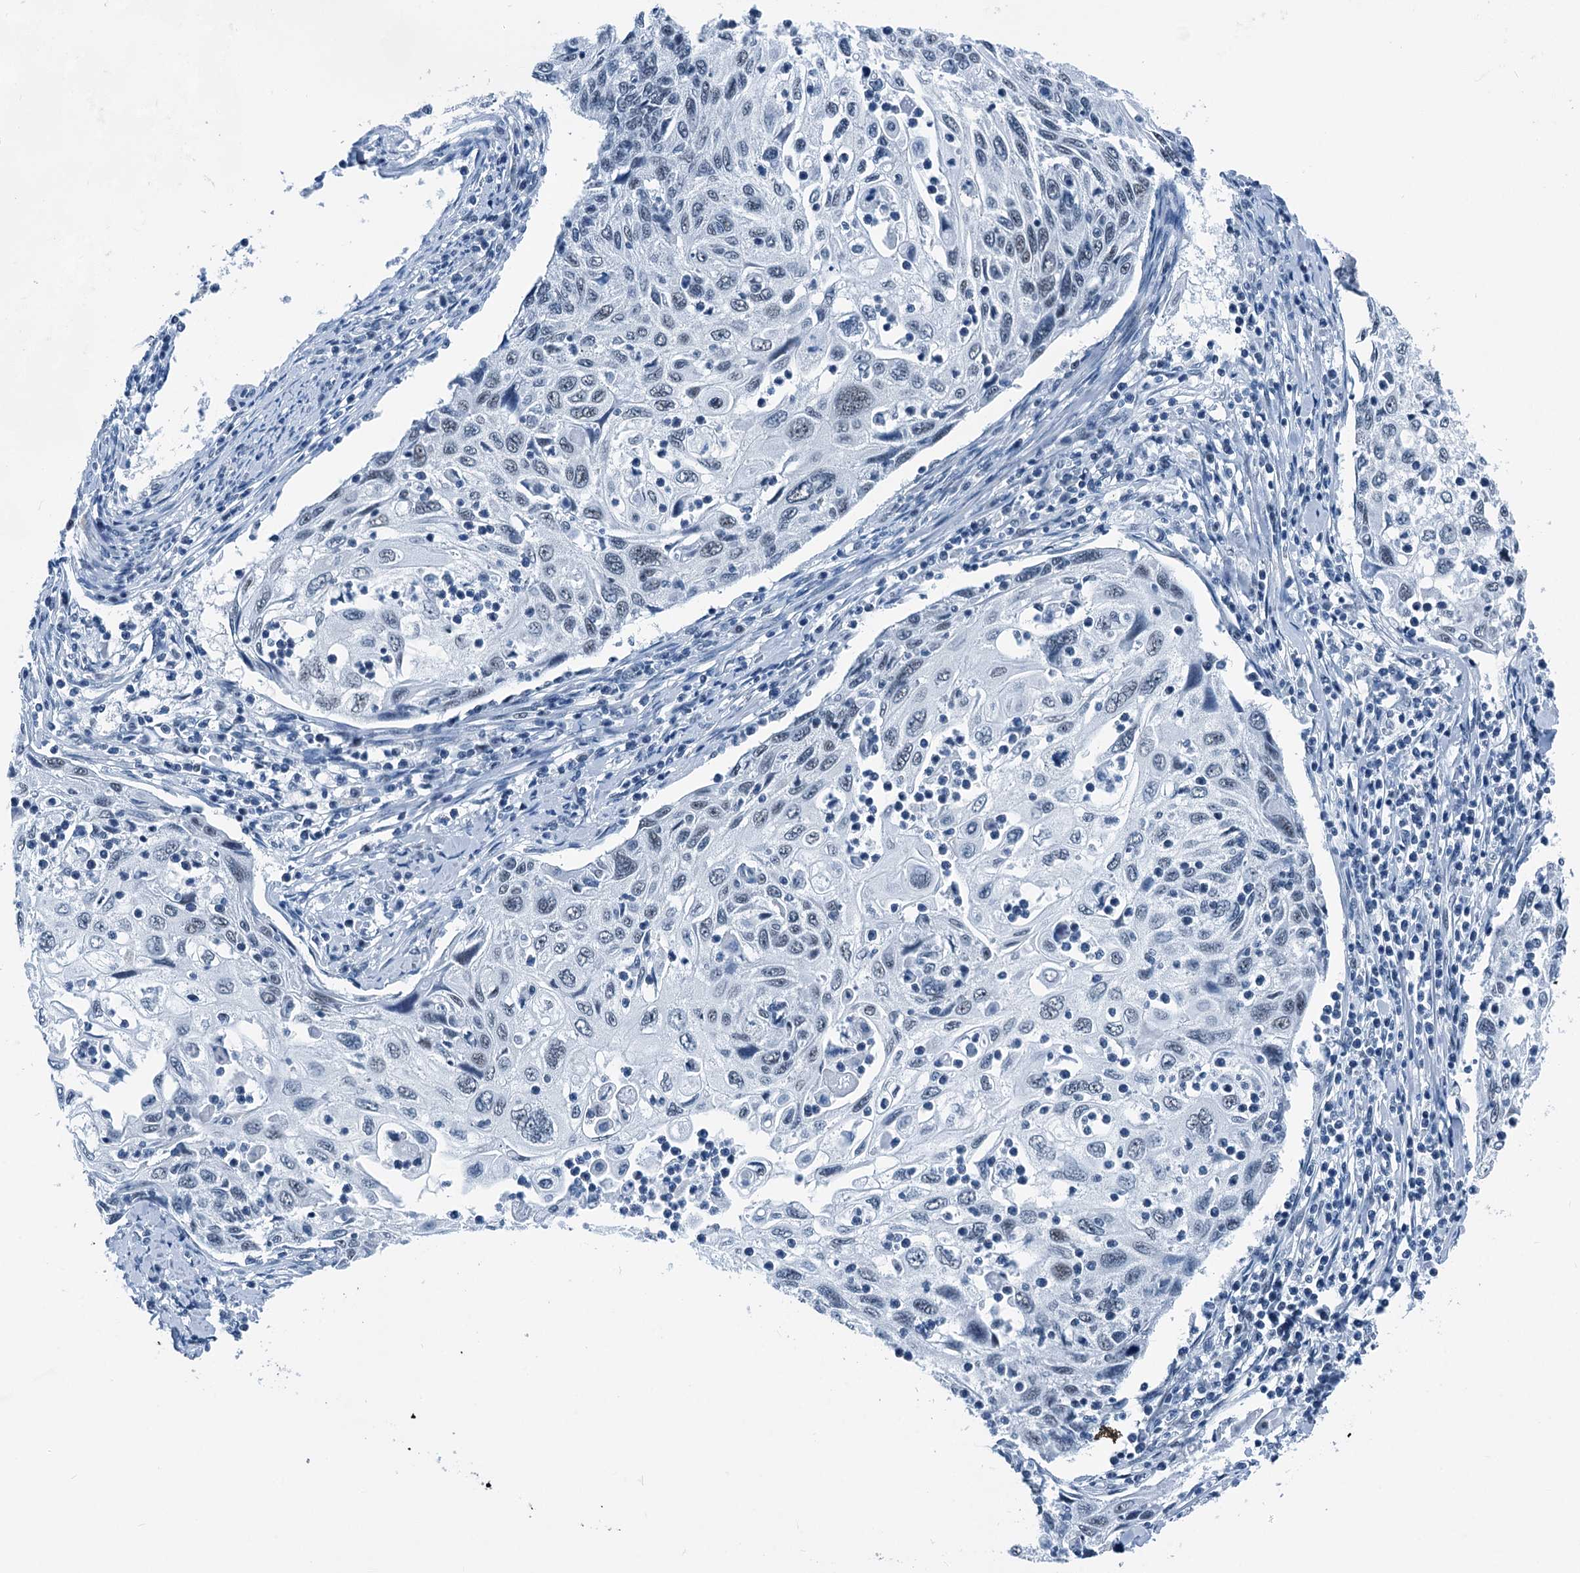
{"staining": {"intensity": "negative", "quantity": "none", "location": "none"}, "tissue": "cervical cancer", "cell_type": "Tumor cells", "image_type": "cancer", "snomed": [{"axis": "morphology", "description": "Squamous cell carcinoma, NOS"}, {"axis": "topography", "description": "Cervix"}], "caption": "The image shows no staining of tumor cells in cervical cancer (squamous cell carcinoma).", "gene": "TRPT1", "patient": {"sex": "female", "age": 70}}